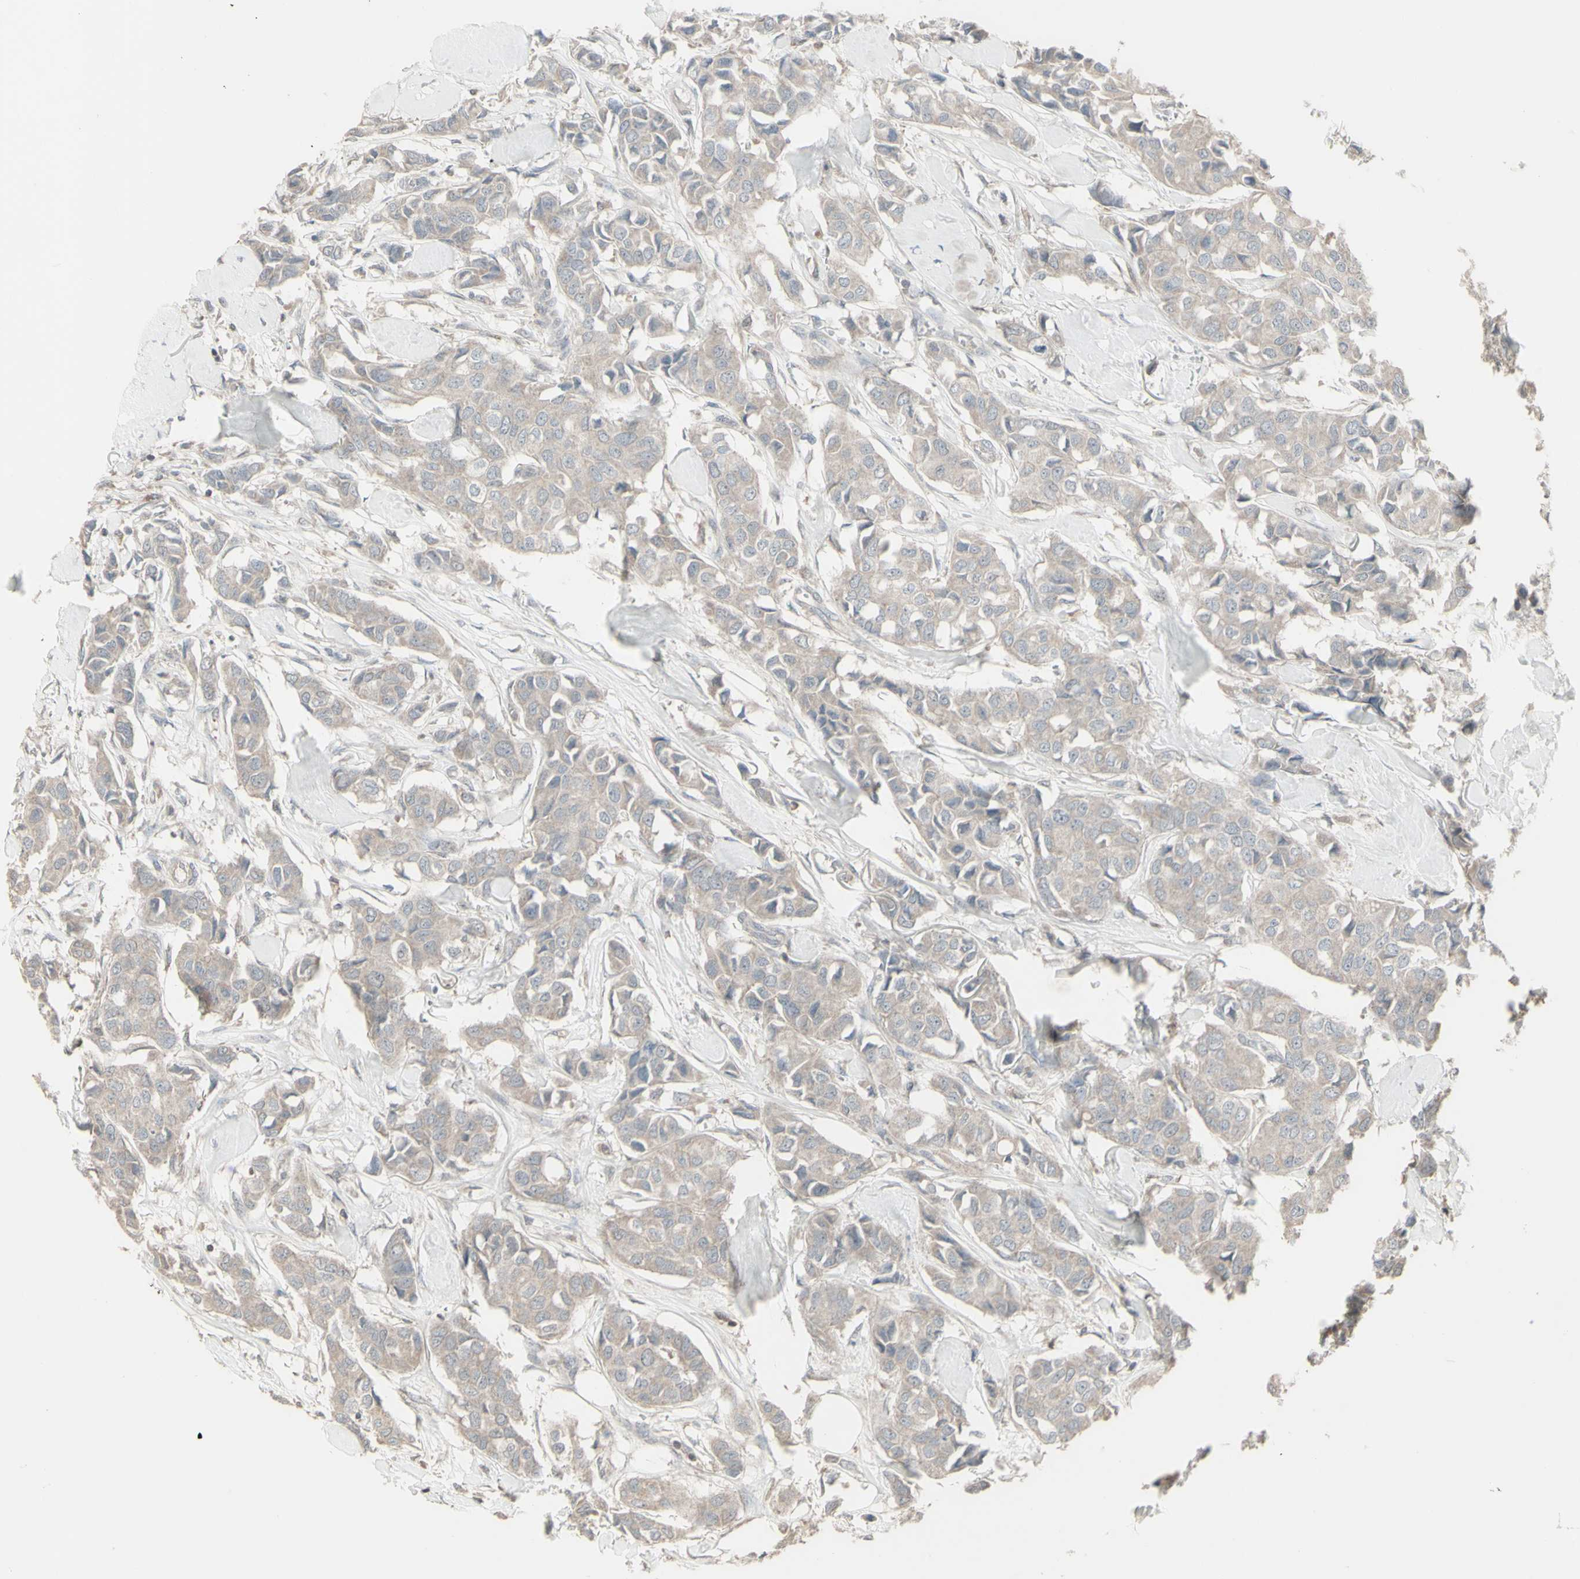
{"staining": {"intensity": "negative", "quantity": "none", "location": "none"}, "tissue": "breast cancer", "cell_type": "Tumor cells", "image_type": "cancer", "snomed": [{"axis": "morphology", "description": "Duct carcinoma"}, {"axis": "topography", "description": "Breast"}], "caption": "A histopathology image of breast cancer stained for a protein demonstrates no brown staining in tumor cells.", "gene": "CSK", "patient": {"sex": "female", "age": 80}}